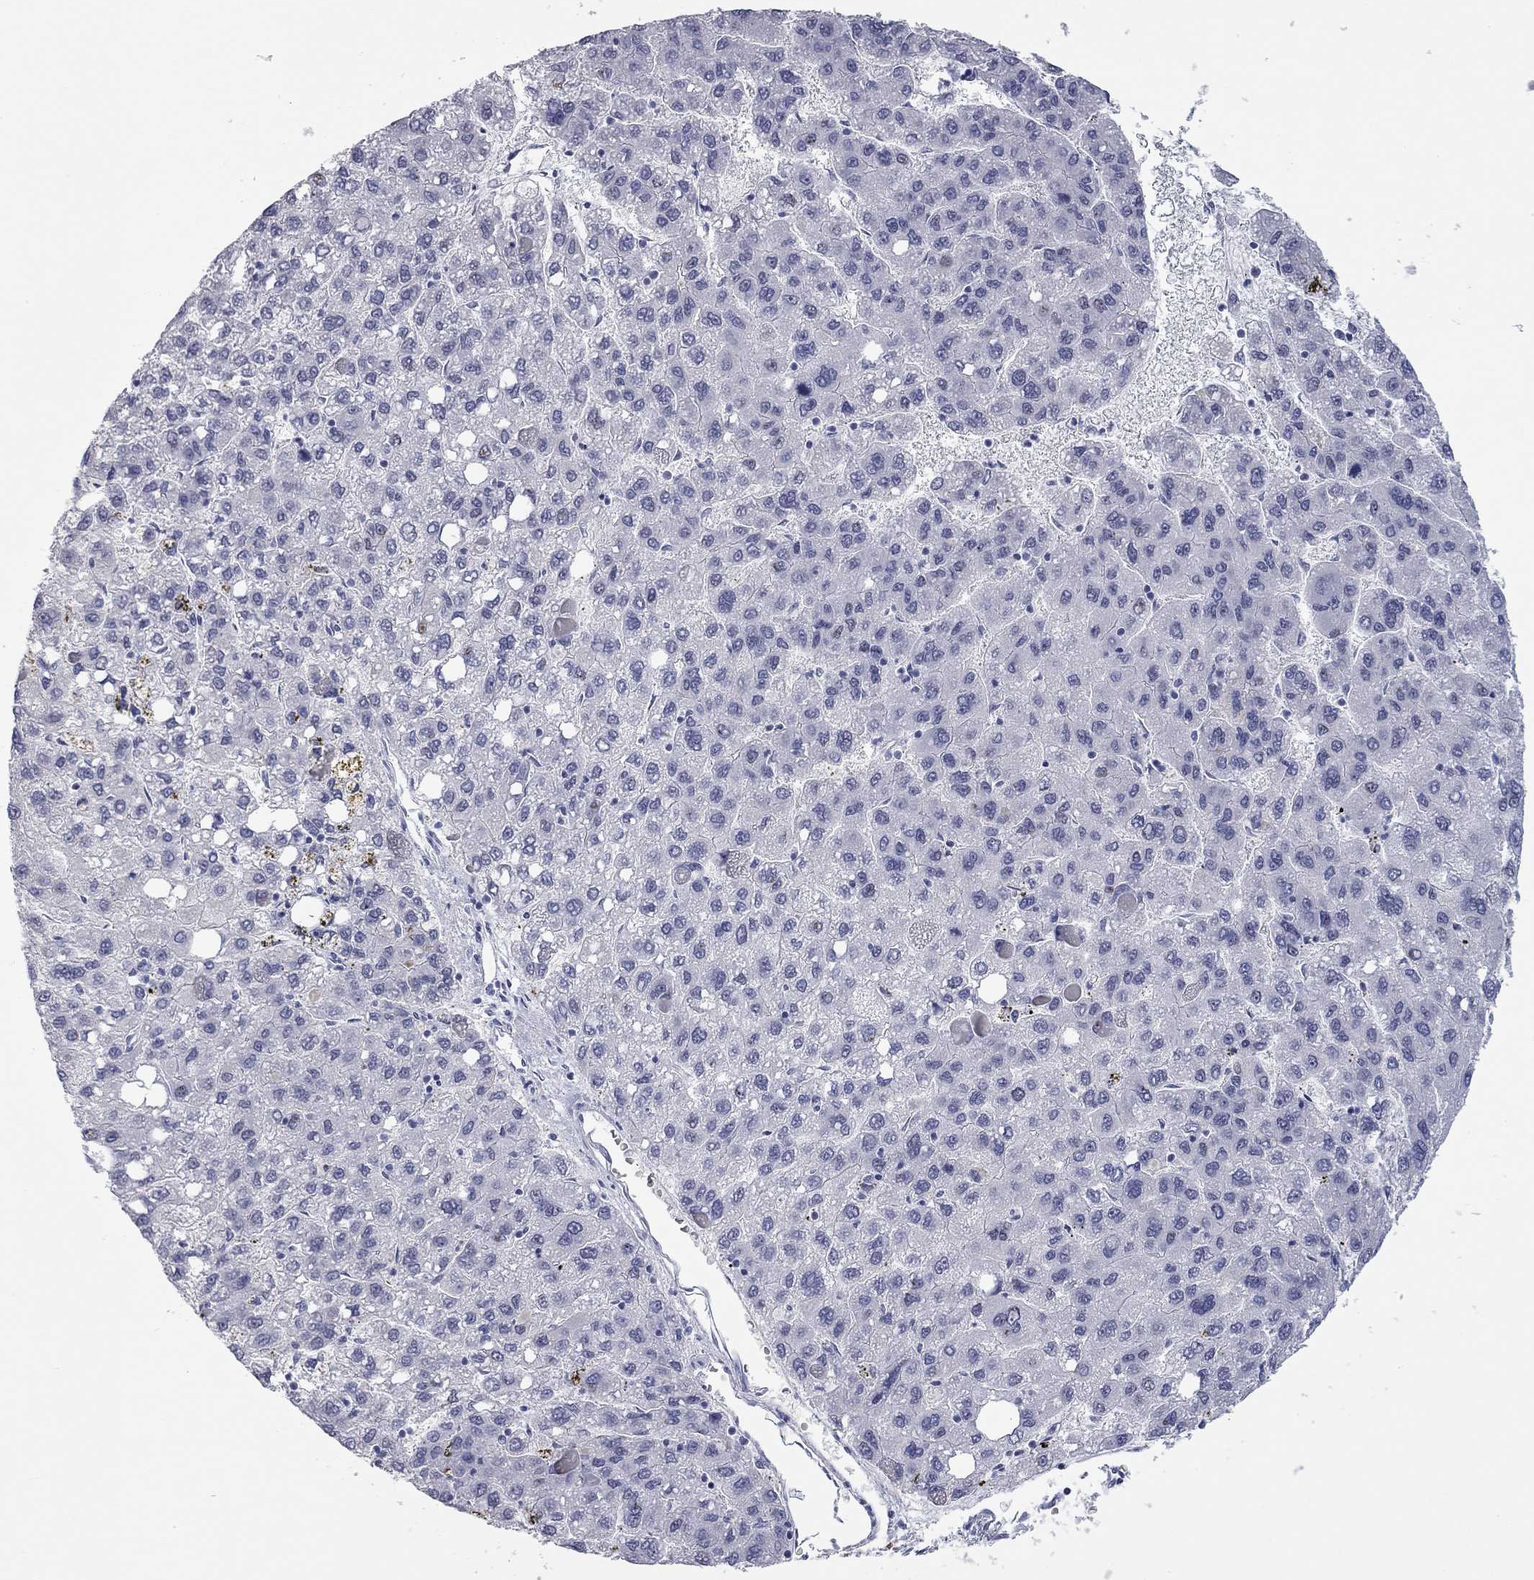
{"staining": {"intensity": "negative", "quantity": "none", "location": "none"}, "tissue": "liver cancer", "cell_type": "Tumor cells", "image_type": "cancer", "snomed": [{"axis": "morphology", "description": "Carcinoma, Hepatocellular, NOS"}, {"axis": "topography", "description": "Liver"}], "caption": "Tumor cells show no significant protein expression in liver hepatocellular carcinoma.", "gene": "AK8", "patient": {"sex": "female", "age": 82}}